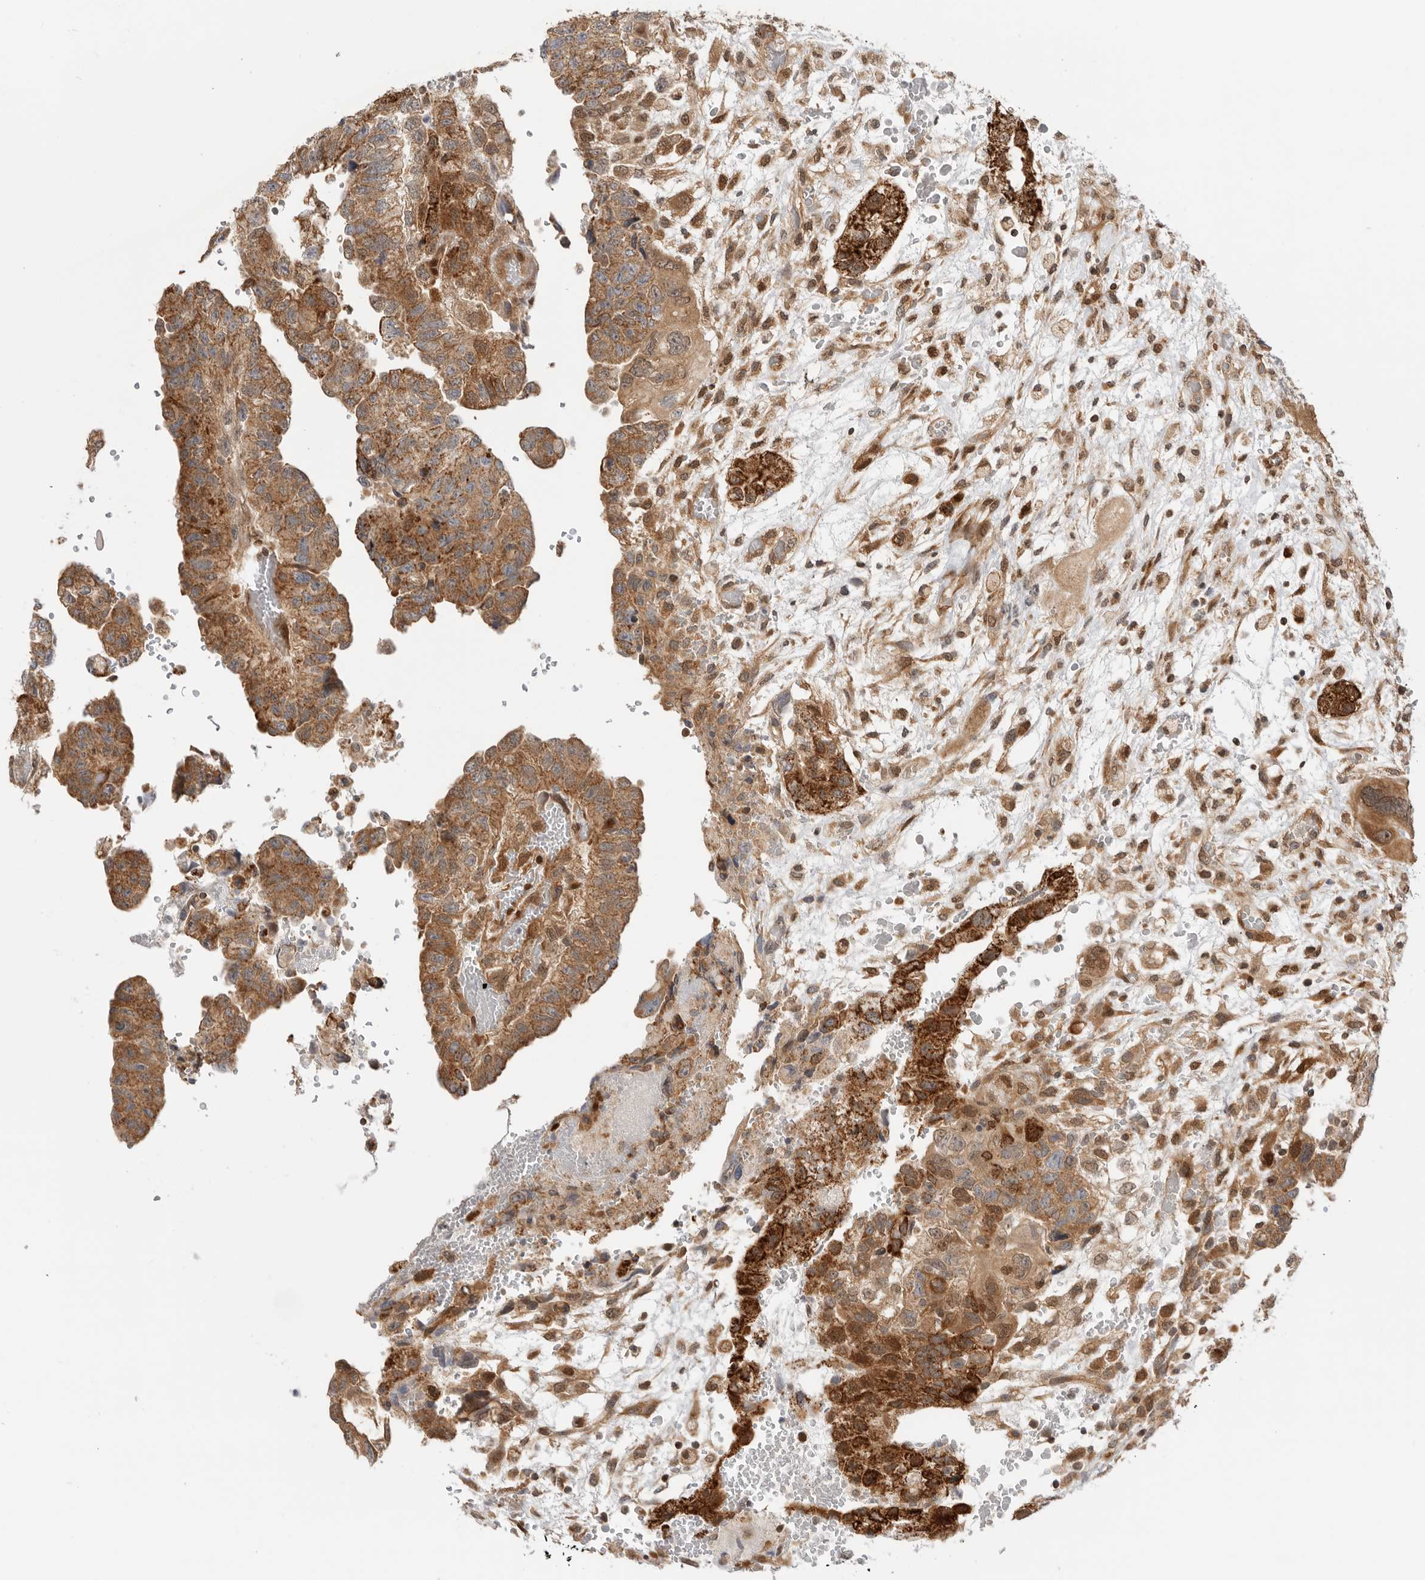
{"staining": {"intensity": "moderate", "quantity": ">75%", "location": "cytoplasmic/membranous,nuclear"}, "tissue": "testis cancer", "cell_type": "Tumor cells", "image_type": "cancer", "snomed": [{"axis": "morphology", "description": "Carcinoma, Embryonal, NOS"}, {"axis": "topography", "description": "Testis"}], "caption": "DAB immunohistochemical staining of human testis embryonal carcinoma exhibits moderate cytoplasmic/membranous and nuclear protein staining in about >75% of tumor cells.", "gene": "DCAF8", "patient": {"sex": "male", "age": 36}}